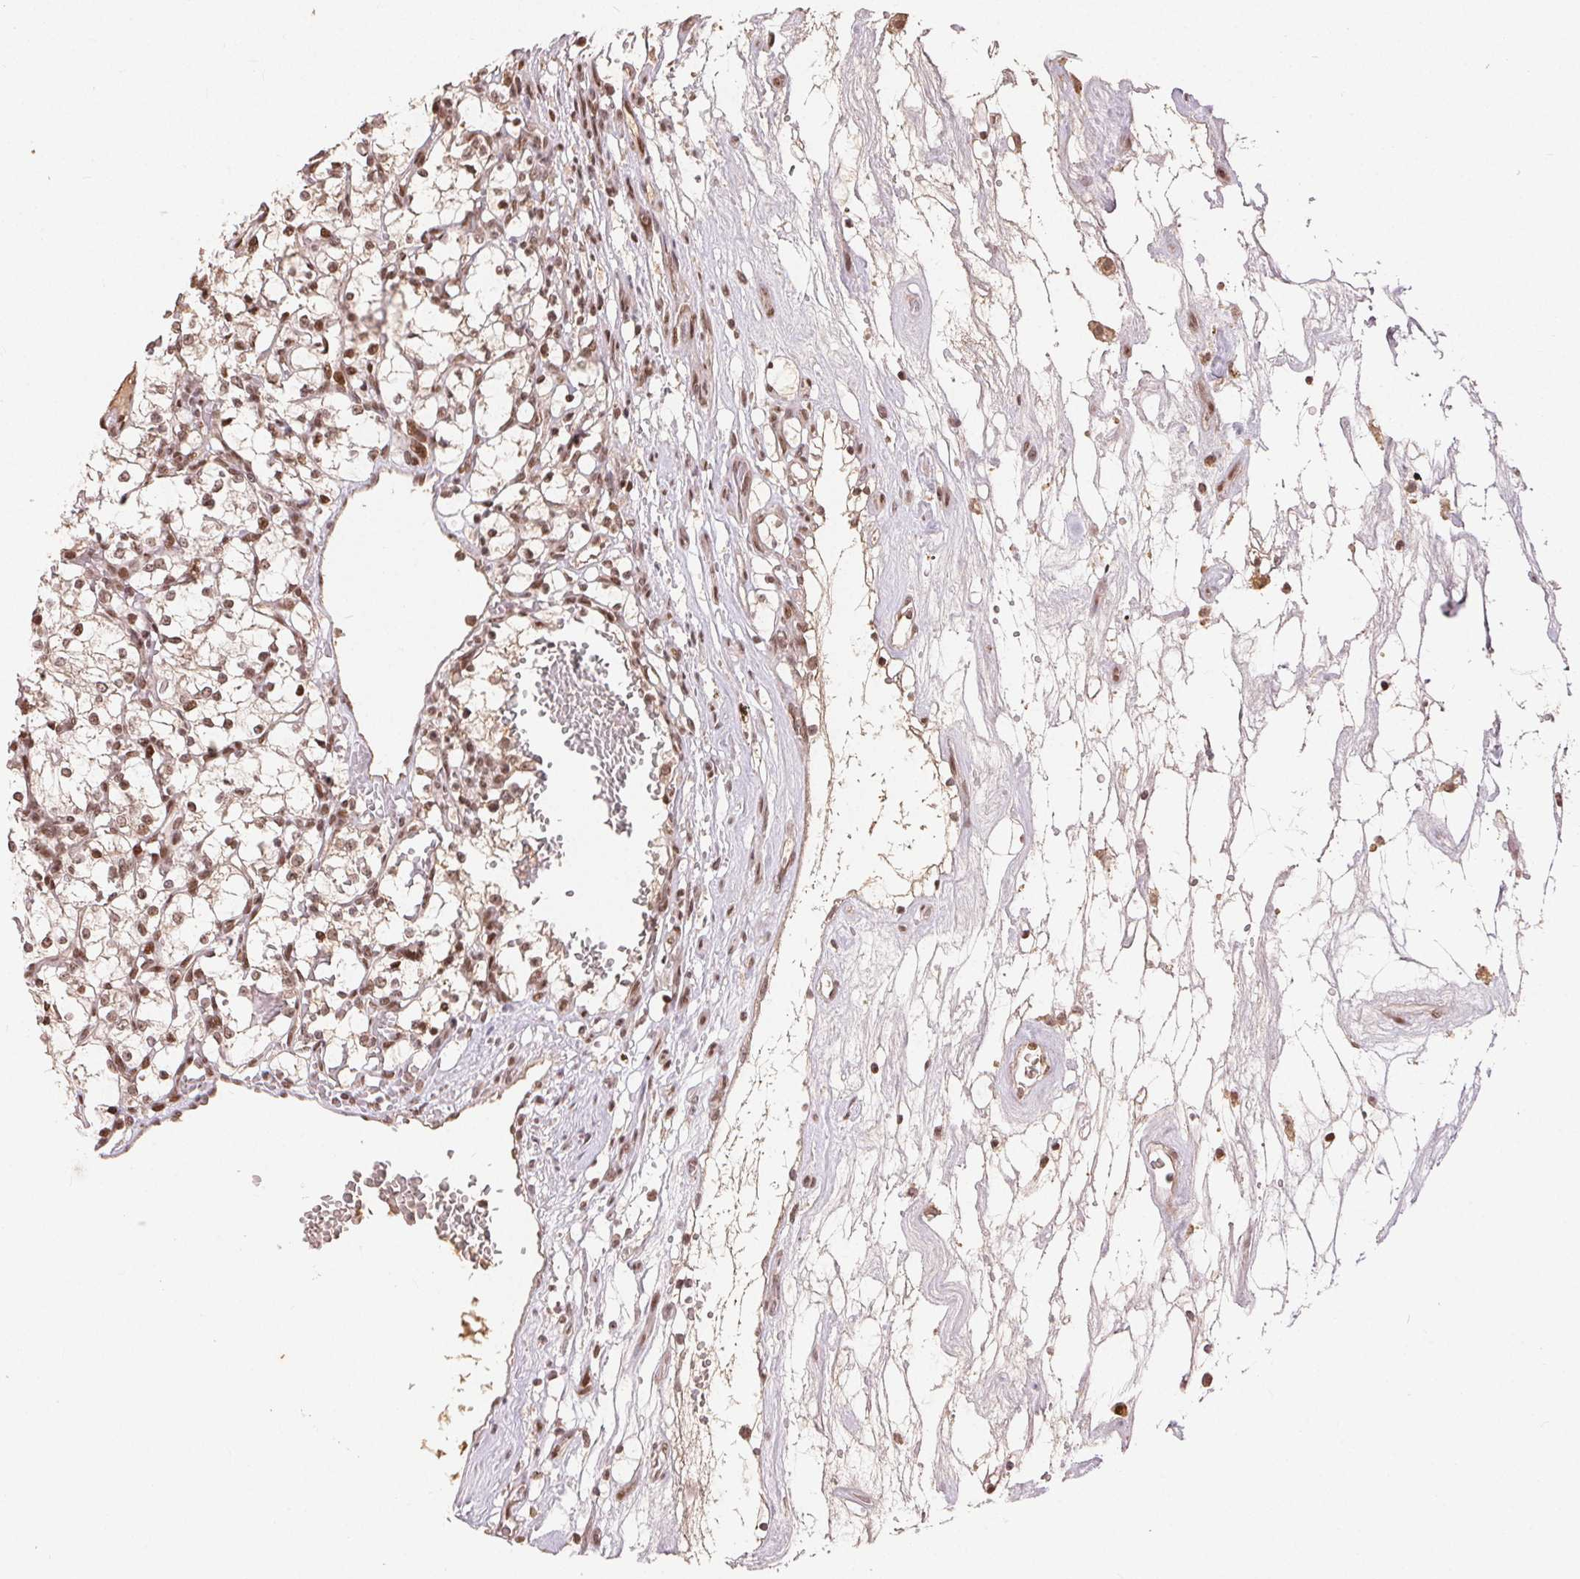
{"staining": {"intensity": "moderate", "quantity": ">75%", "location": "nuclear"}, "tissue": "renal cancer", "cell_type": "Tumor cells", "image_type": "cancer", "snomed": [{"axis": "morphology", "description": "Adenocarcinoma, NOS"}, {"axis": "topography", "description": "Kidney"}], "caption": "Tumor cells exhibit medium levels of moderate nuclear expression in about >75% of cells in renal adenocarcinoma.", "gene": "MAPKAPK2", "patient": {"sex": "female", "age": 69}}